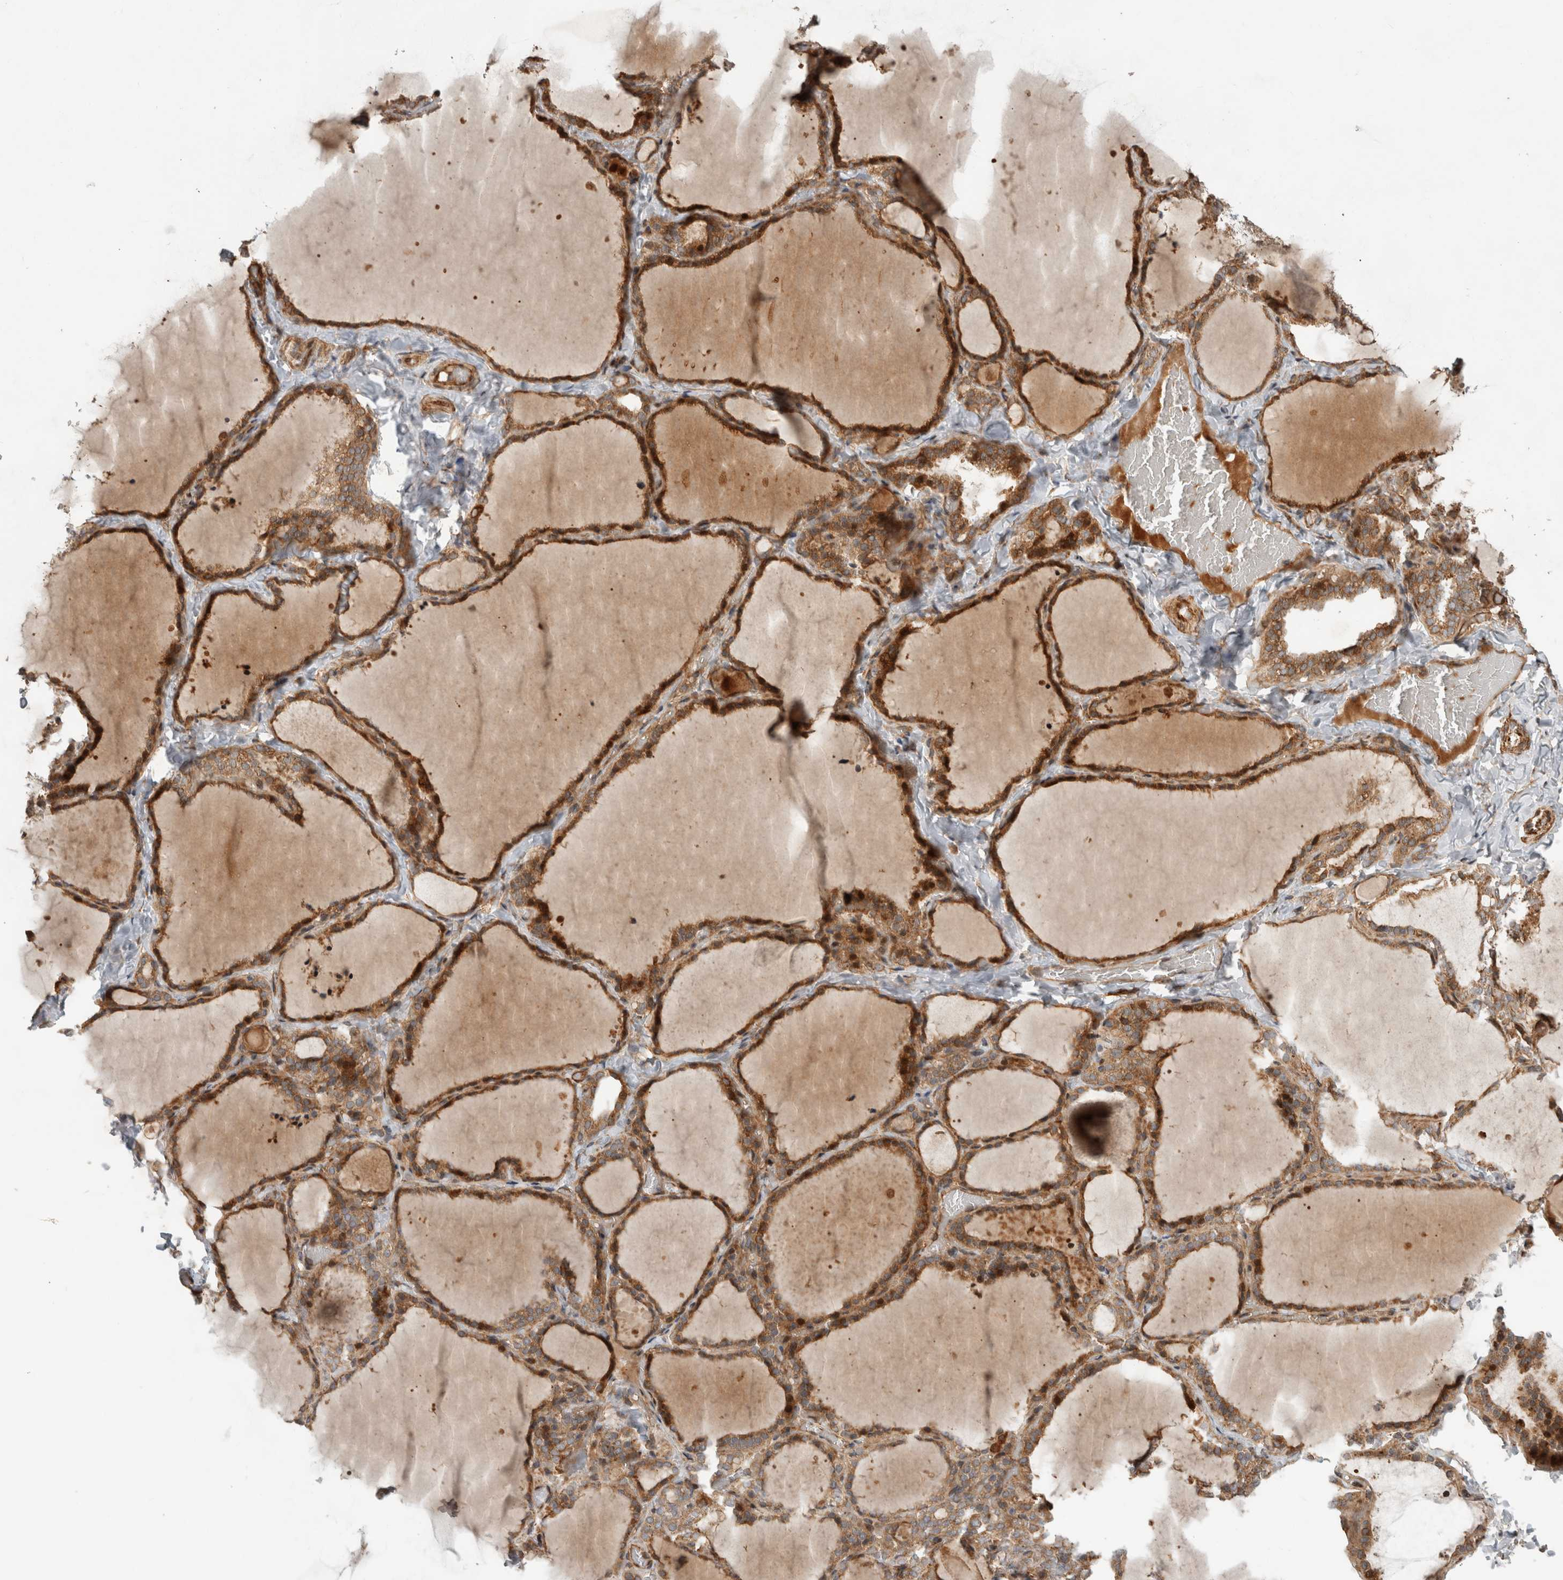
{"staining": {"intensity": "strong", "quantity": ">75%", "location": "cytoplasmic/membranous"}, "tissue": "thyroid gland", "cell_type": "Glandular cells", "image_type": "normal", "snomed": [{"axis": "morphology", "description": "Normal tissue, NOS"}, {"axis": "topography", "description": "Thyroid gland"}], "caption": "This is a photomicrograph of immunohistochemistry (IHC) staining of benign thyroid gland, which shows strong positivity in the cytoplasmic/membranous of glandular cells.", "gene": "TUBD1", "patient": {"sex": "female", "age": 22}}